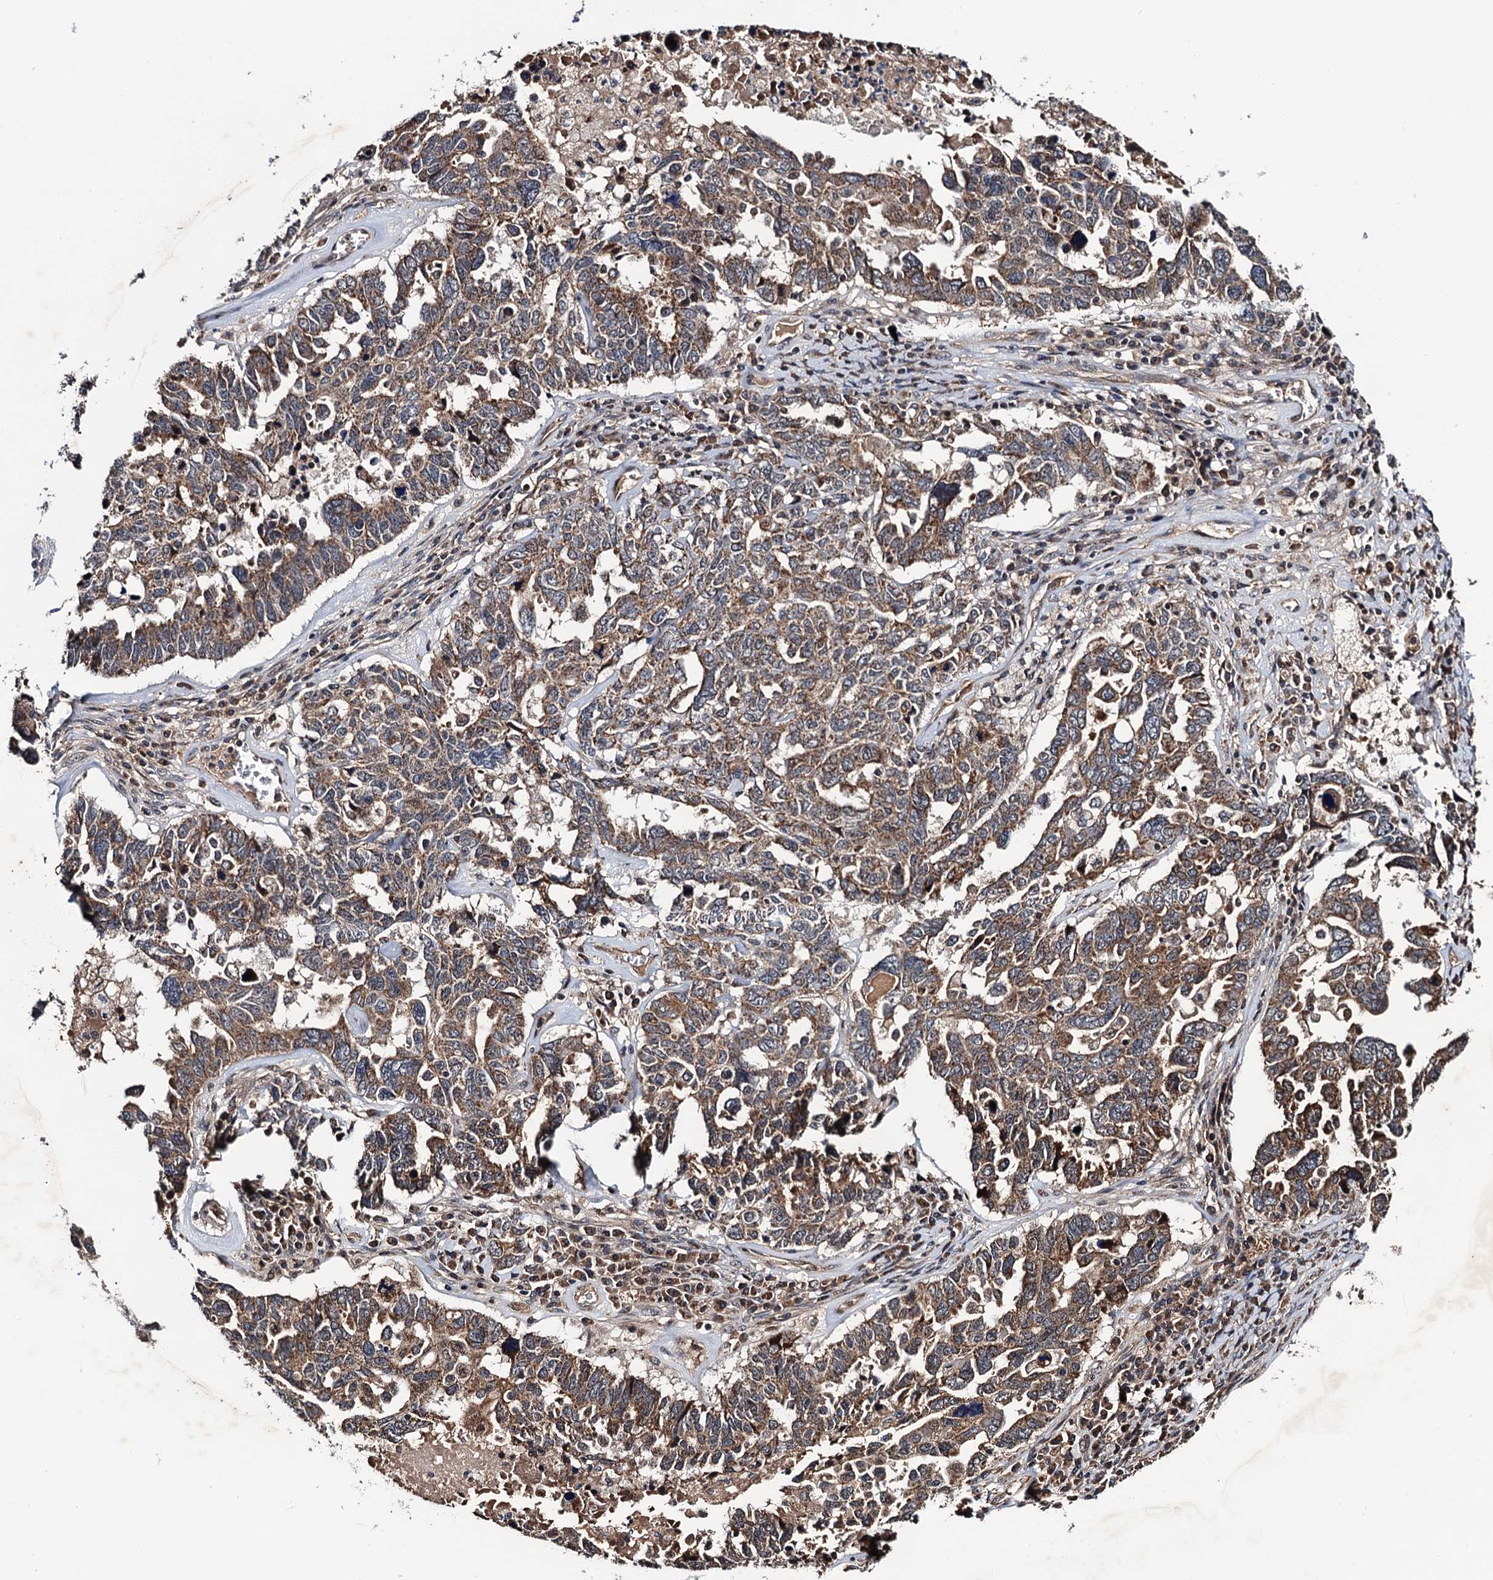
{"staining": {"intensity": "moderate", "quantity": ">75%", "location": "cytoplasmic/membranous"}, "tissue": "ovarian cancer", "cell_type": "Tumor cells", "image_type": "cancer", "snomed": [{"axis": "morphology", "description": "Carcinoma, endometroid"}, {"axis": "topography", "description": "Ovary"}], "caption": "Human ovarian endometroid carcinoma stained with a protein marker displays moderate staining in tumor cells.", "gene": "NAA16", "patient": {"sex": "female", "age": 62}}